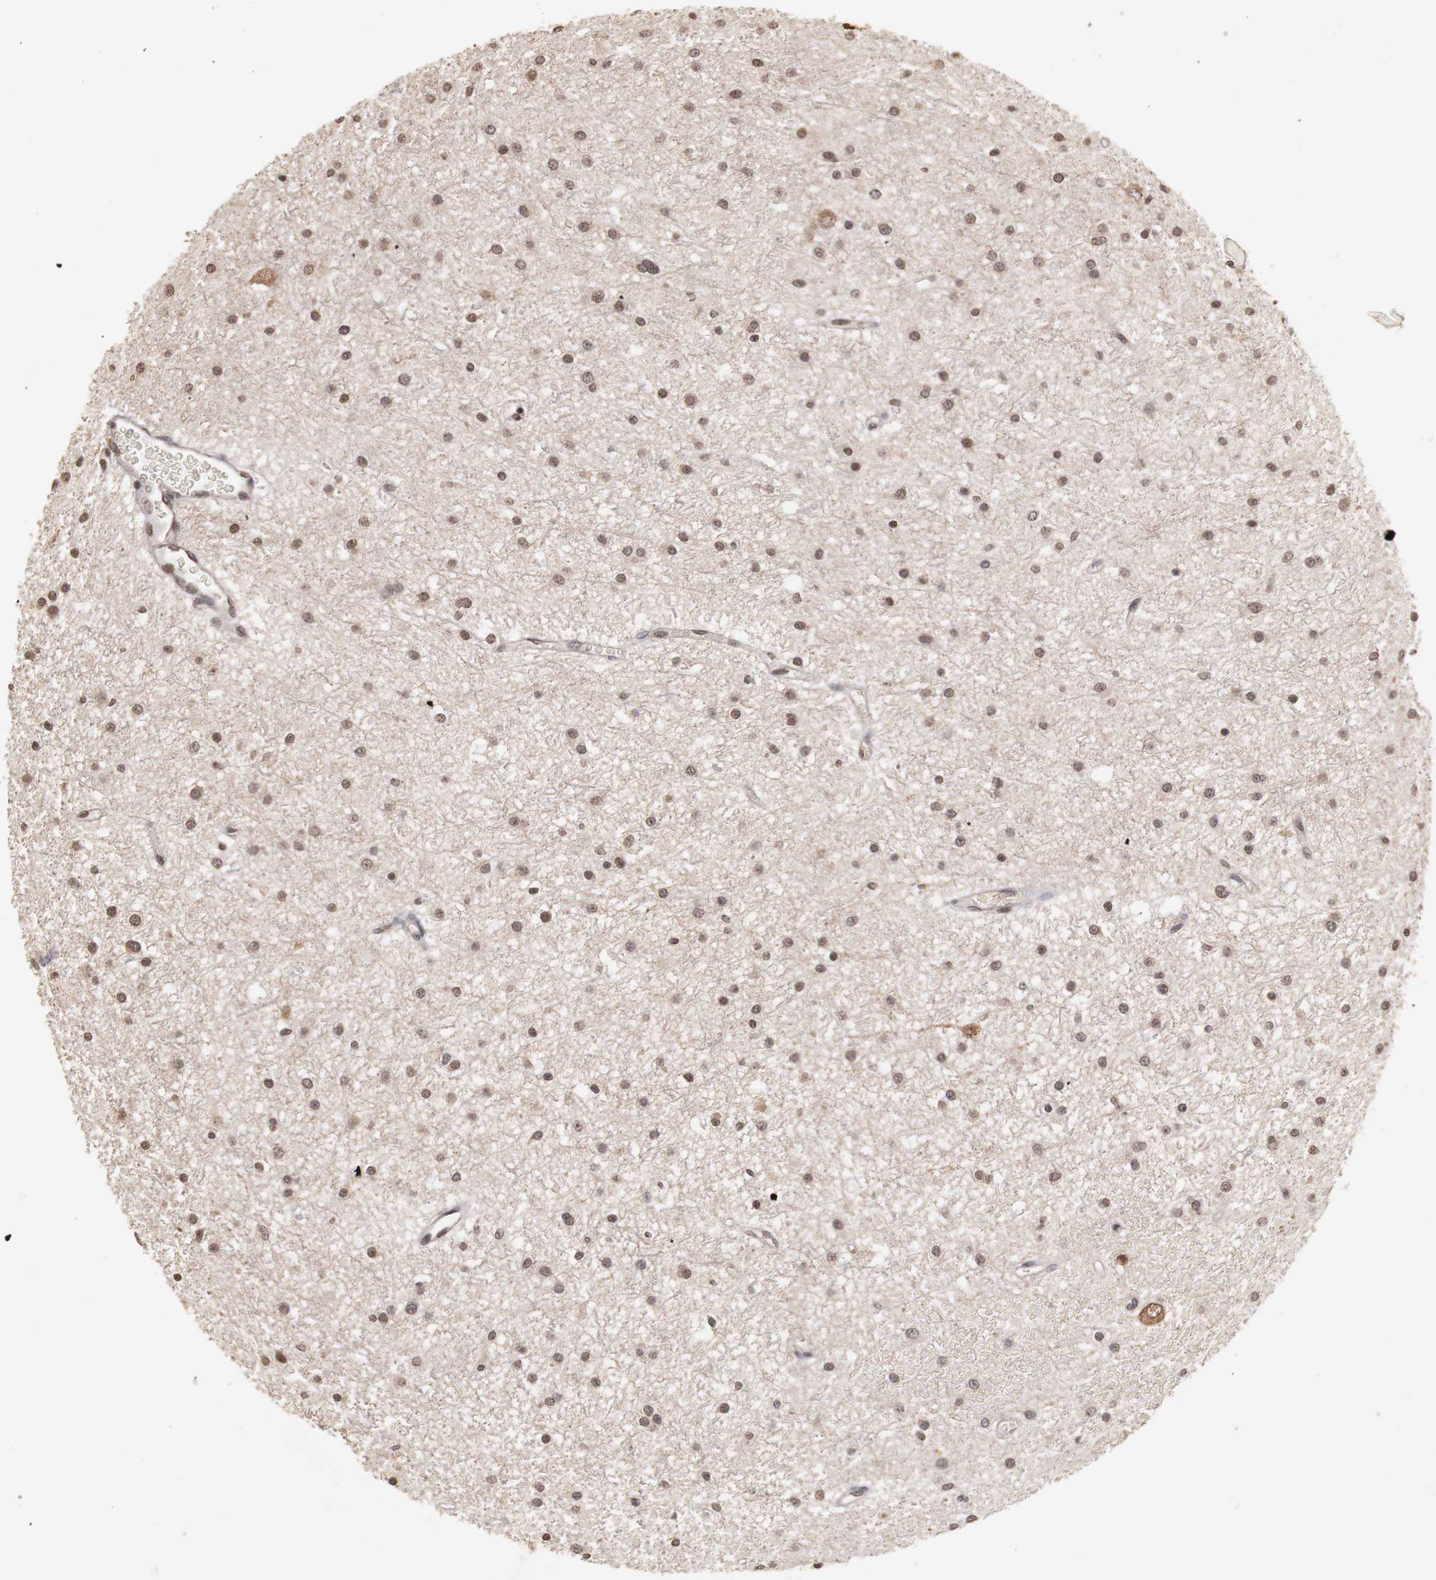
{"staining": {"intensity": "weak", "quantity": ">75%", "location": "nuclear"}, "tissue": "glioma", "cell_type": "Tumor cells", "image_type": "cancer", "snomed": [{"axis": "morphology", "description": "Glioma, malignant, Low grade"}, {"axis": "topography", "description": "Brain"}], "caption": "This is an image of IHC staining of malignant glioma (low-grade), which shows weak positivity in the nuclear of tumor cells.", "gene": "PLEKHA1", "patient": {"sex": "female", "age": 36}}